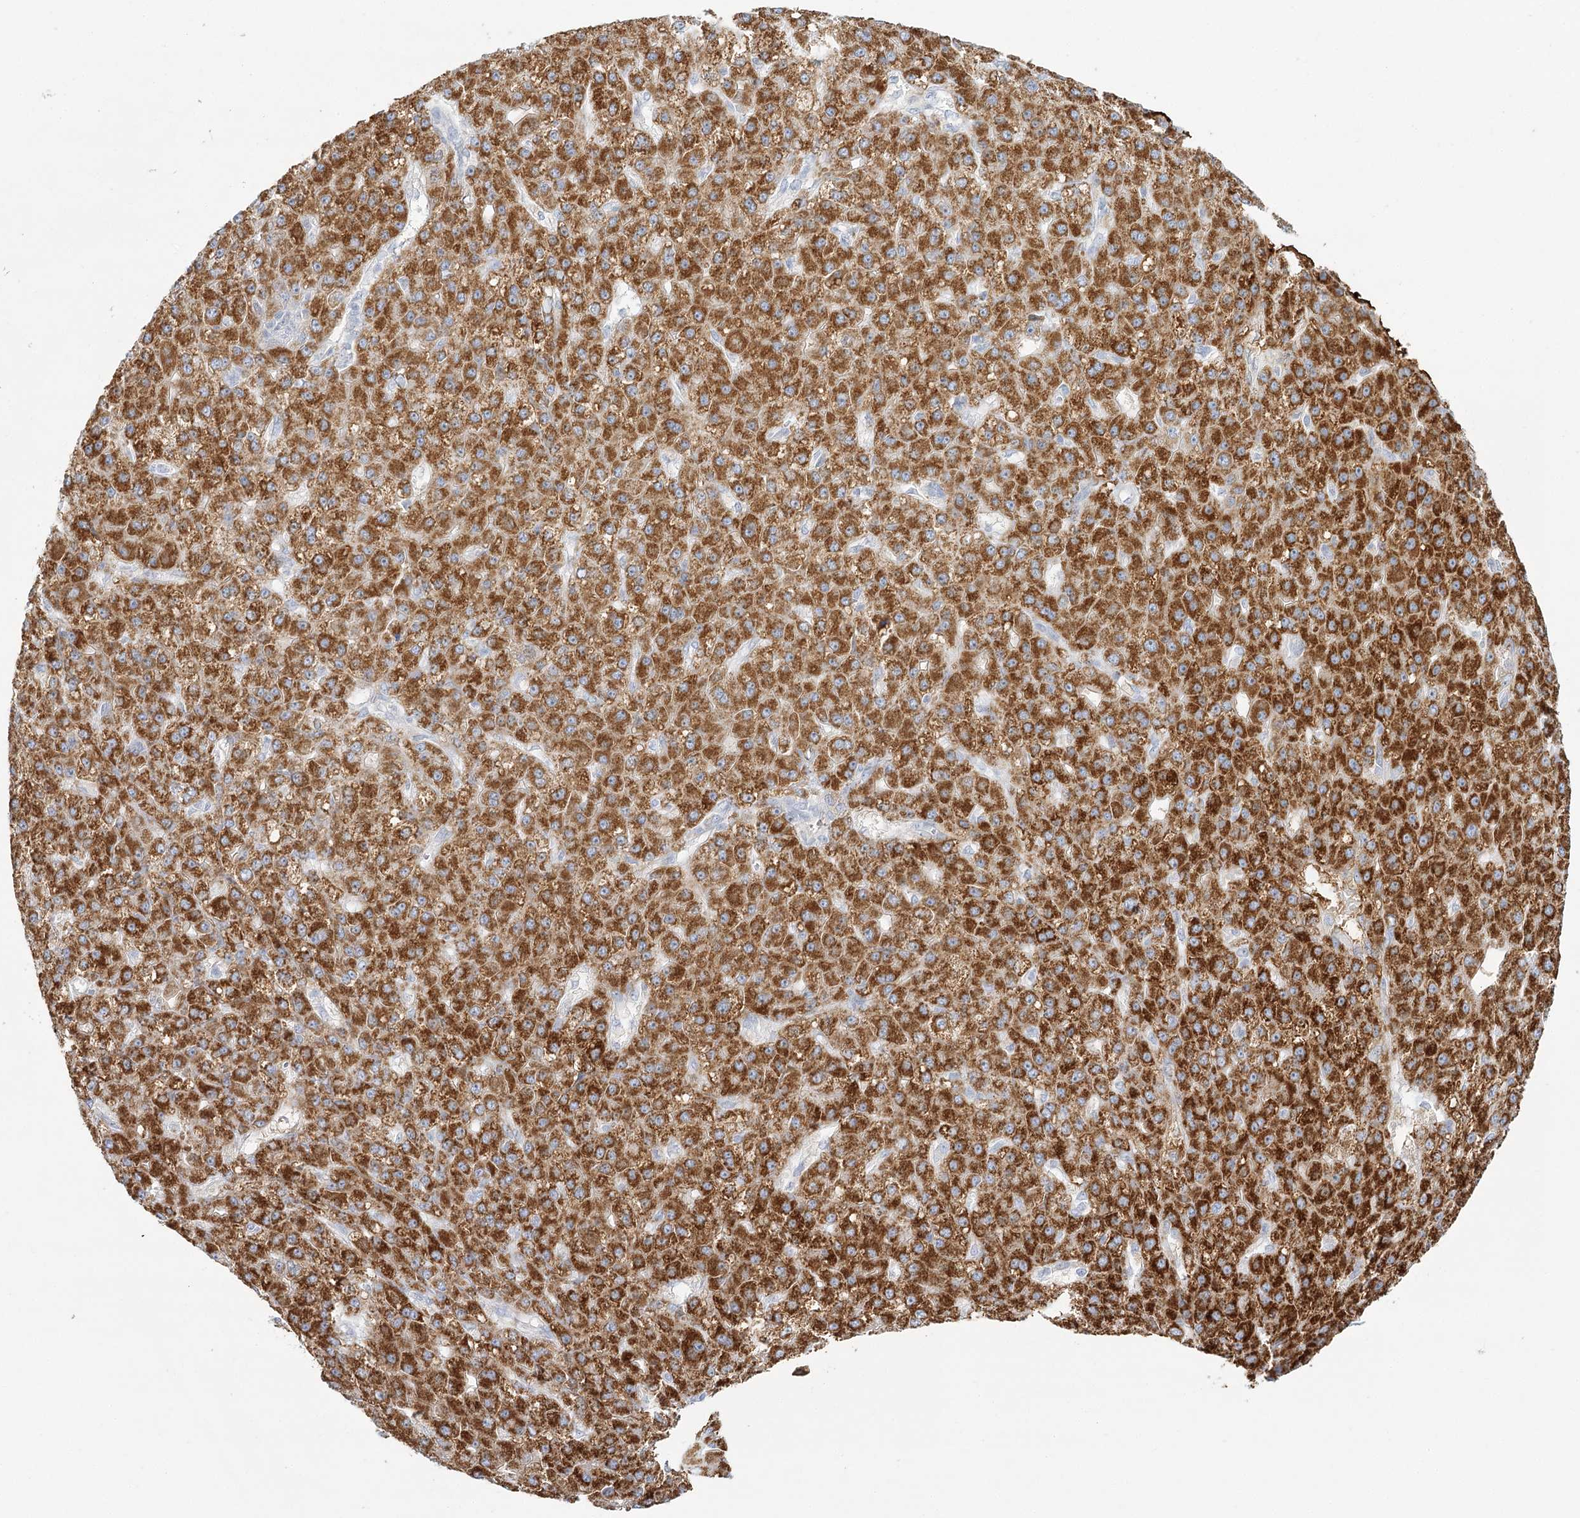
{"staining": {"intensity": "strong", "quantity": ">75%", "location": "cytoplasmic/membranous"}, "tissue": "liver cancer", "cell_type": "Tumor cells", "image_type": "cancer", "snomed": [{"axis": "morphology", "description": "Carcinoma, Hepatocellular, NOS"}, {"axis": "topography", "description": "Liver"}], "caption": "Liver hepatocellular carcinoma stained with a brown dye exhibits strong cytoplasmic/membranous positive staining in about >75% of tumor cells.", "gene": "DMGDH", "patient": {"sex": "male", "age": 67}}